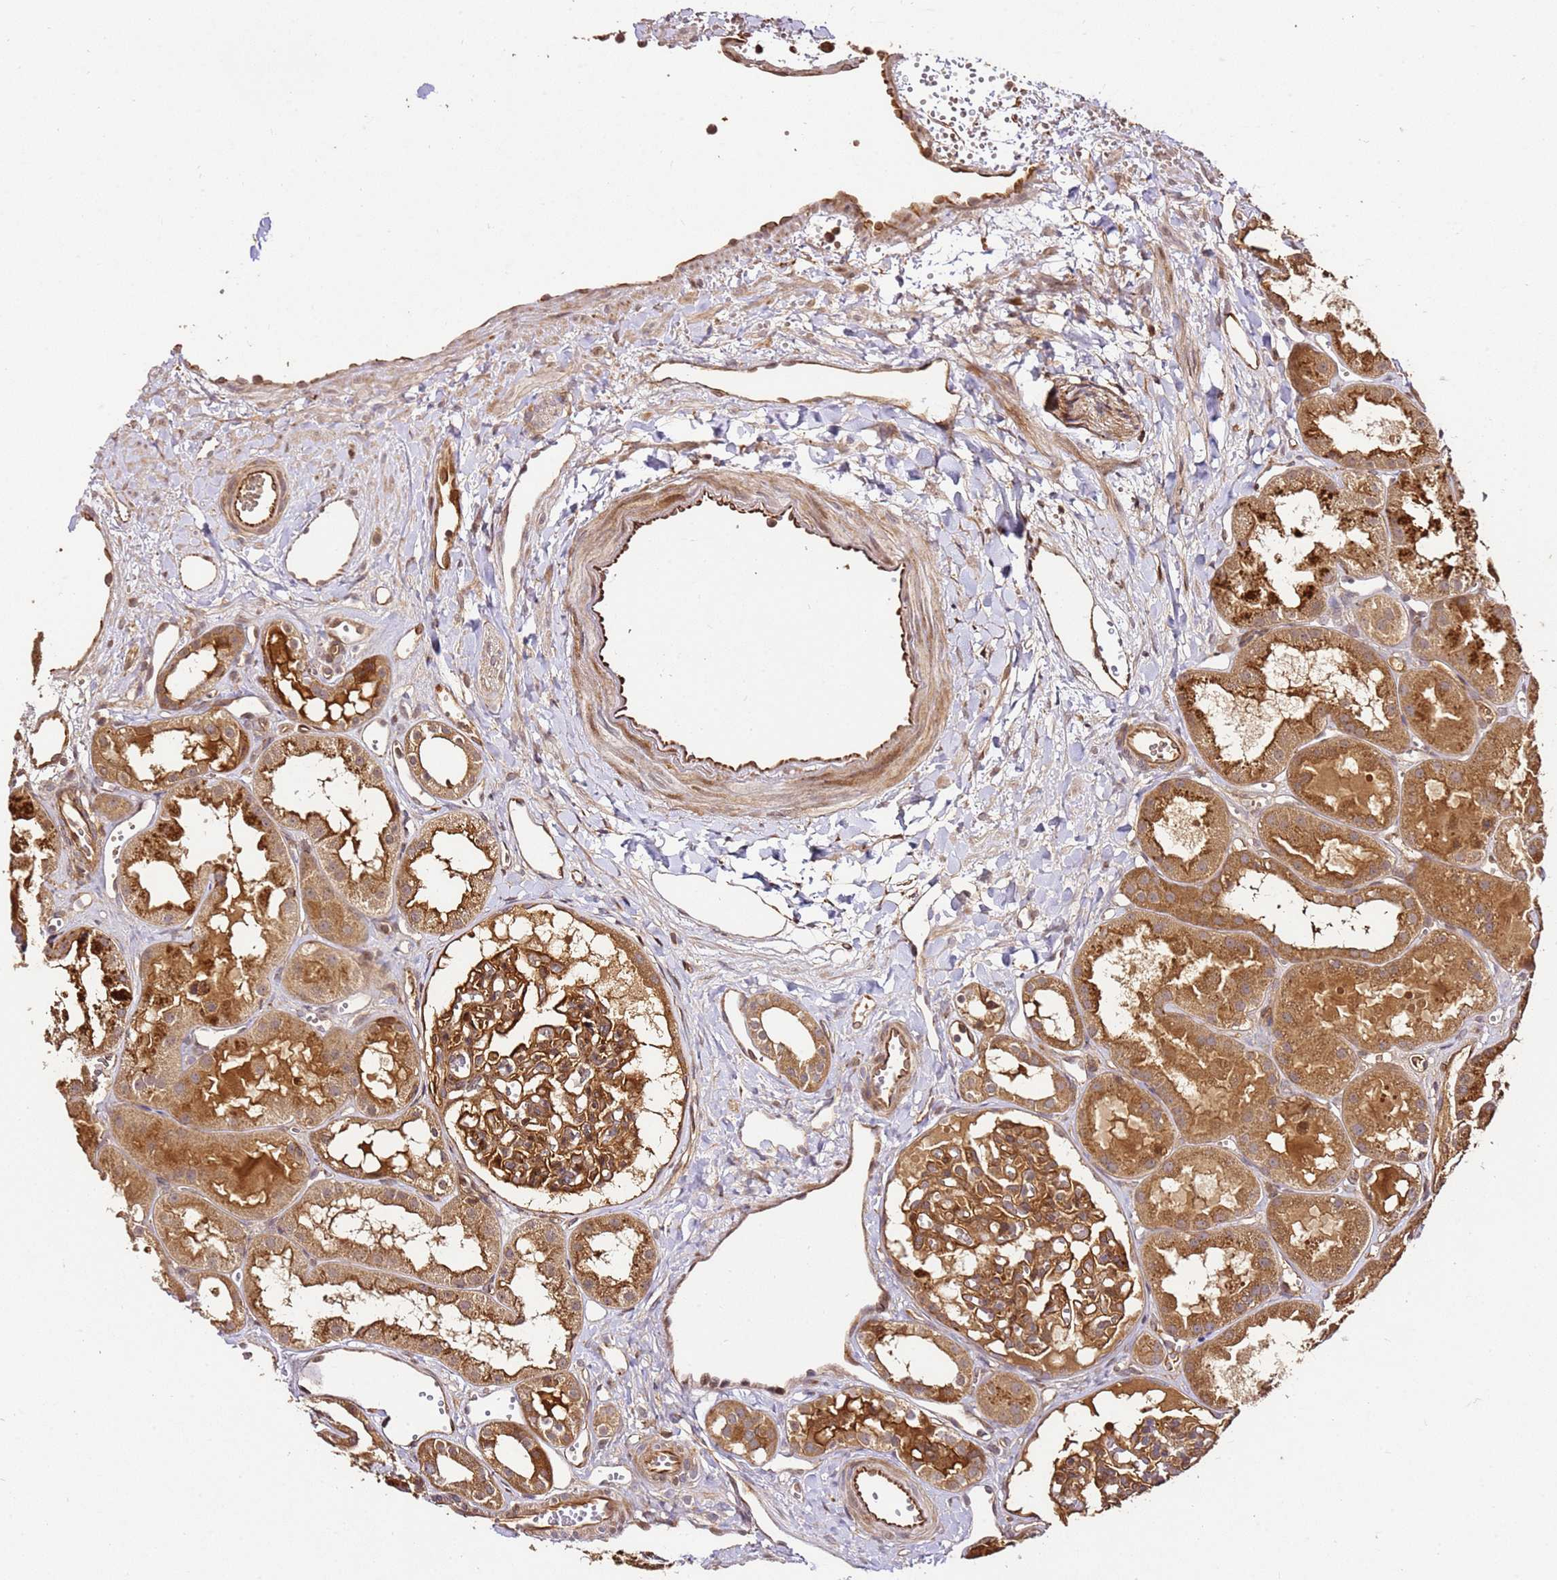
{"staining": {"intensity": "moderate", "quantity": ">75%", "location": "cytoplasmic/membranous"}, "tissue": "kidney", "cell_type": "Cells in glomeruli", "image_type": "normal", "snomed": [{"axis": "morphology", "description": "Normal tissue, NOS"}, {"axis": "topography", "description": "Kidney"}], "caption": "Benign kidney exhibits moderate cytoplasmic/membranous positivity in about >75% of cells in glomeruli (DAB (3,3'-diaminobenzidine) IHC, brown staining for protein, blue staining for nuclei)..", "gene": "KATNAL2", "patient": {"sex": "male", "age": 16}}